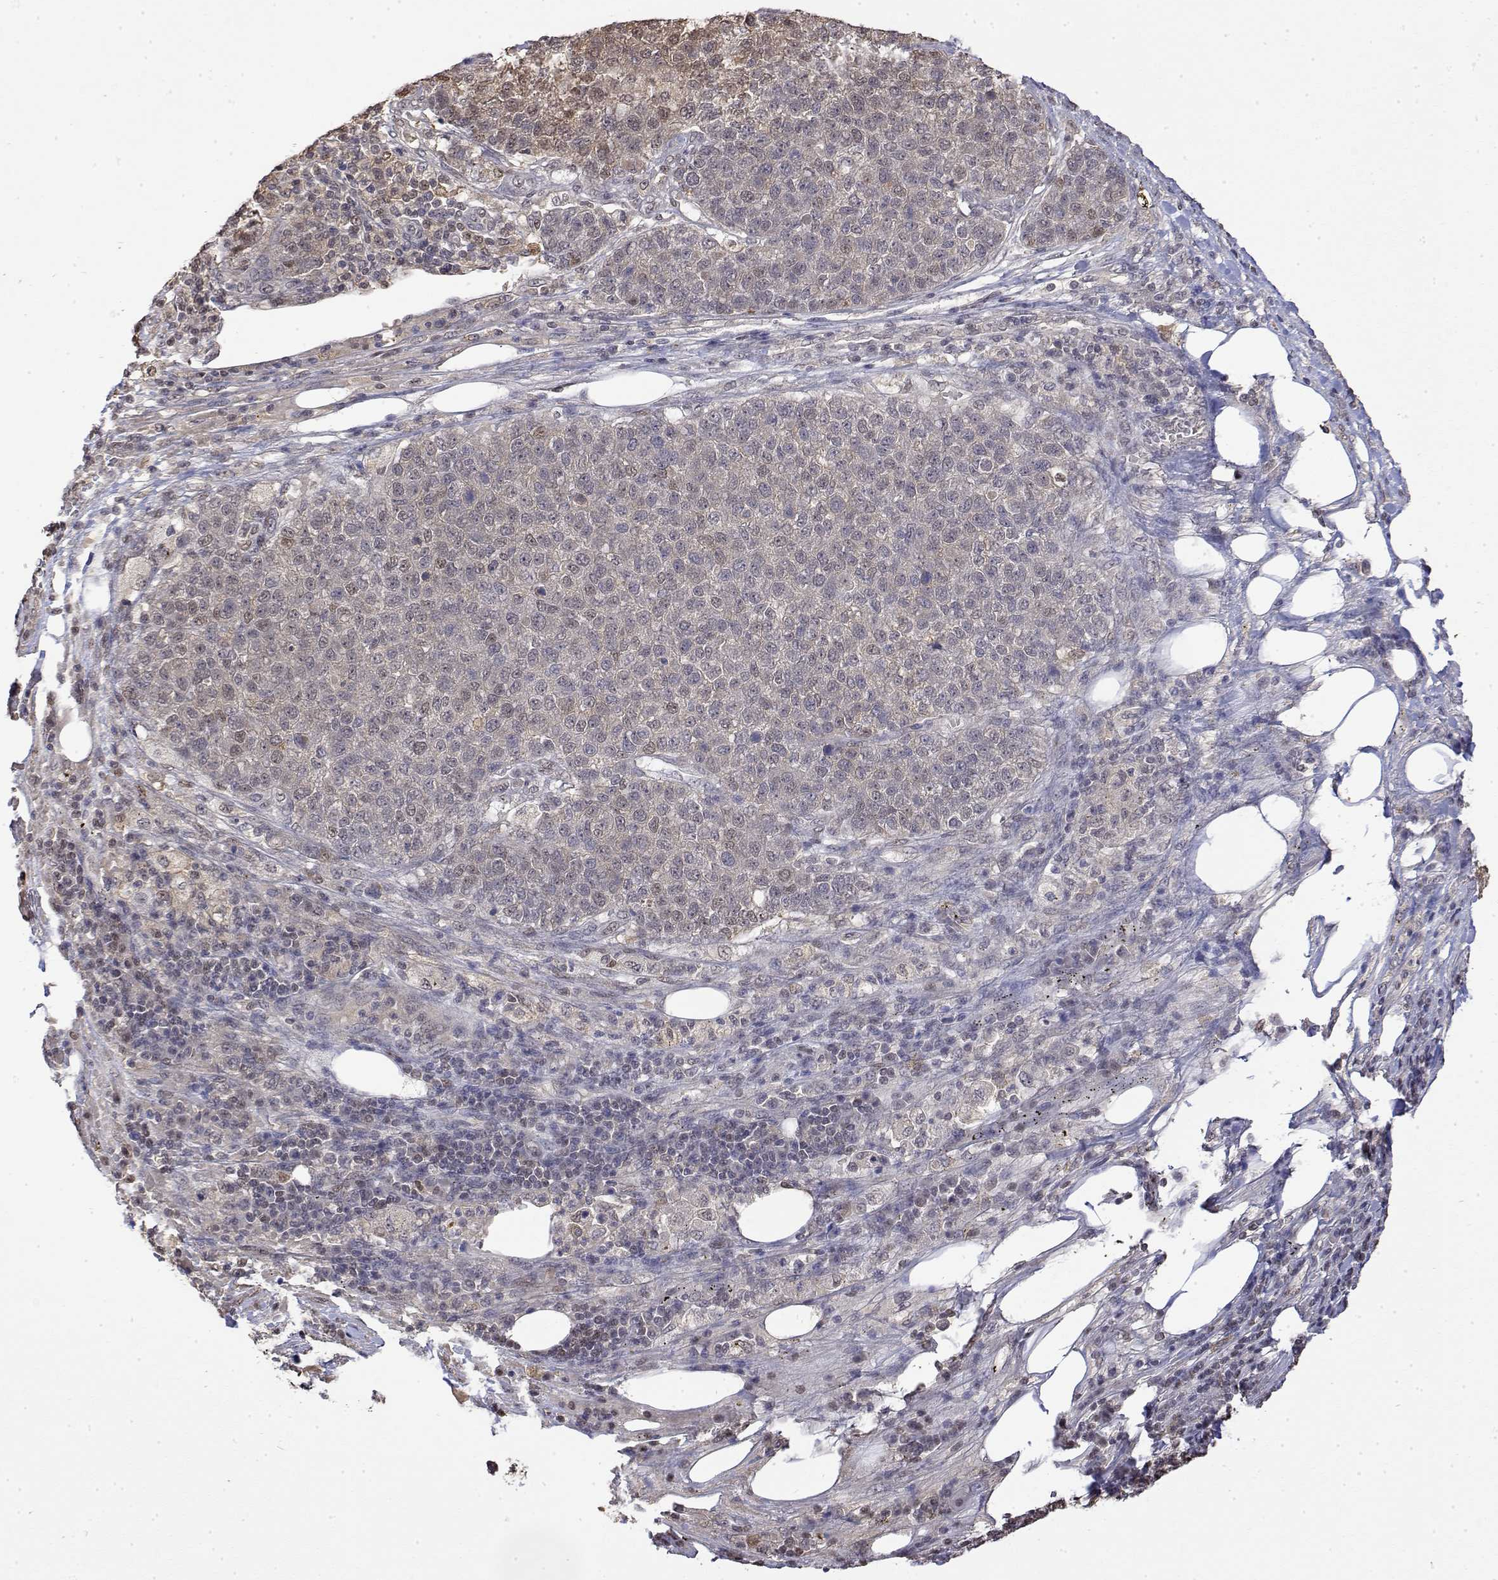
{"staining": {"intensity": "moderate", "quantity": "<25%", "location": "cytoplasmic/membranous,nuclear"}, "tissue": "pancreatic cancer", "cell_type": "Tumor cells", "image_type": "cancer", "snomed": [{"axis": "morphology", "description": "Adenocarcinoma, NOS"}, {"axis": "topography", "description": "Pancreas"}], "caption": "This image demonstrates IHC staining of human pancreatic adenocarcinoma, with low moderate cytoplasmic/membranous and nuclear positivity in about <25% of tumor cells.", "gene": "TPI1", "patient": {"sex": "female", "age": 61}}